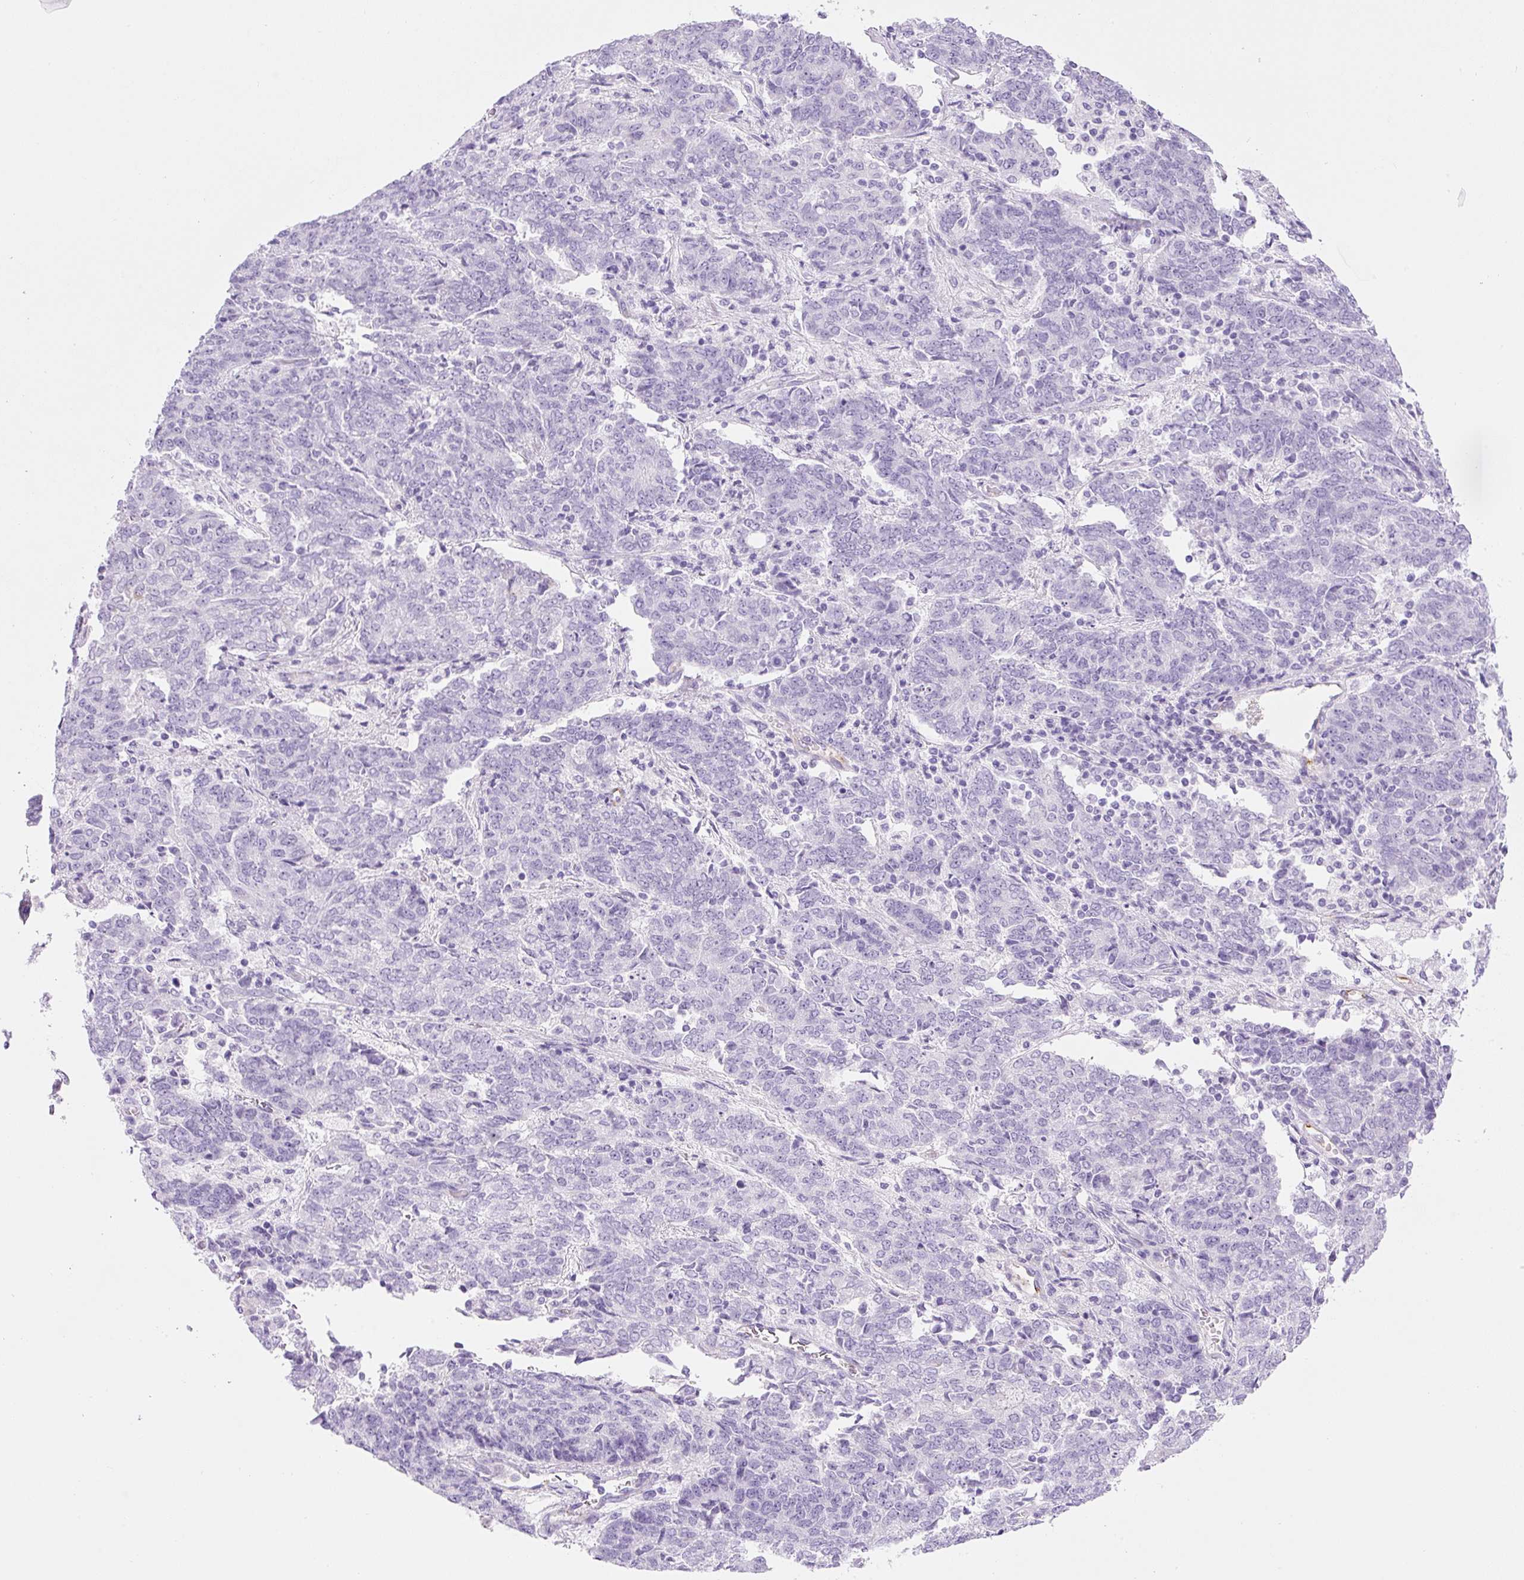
{"staining": {"intensity": "negative", "quantity": "none", "location": "none"}, "tissue": "endometrial cancer", "cell_type": "Tumor cells", "image_type": "cancer", "snomed": [{"axis": "morphology", "description": "Adenocarcinoma, NOS"}, {"axis": "topography", "description": "Endometrium"}], "caption": "Human endometrial cancer (adenocarcinoma) stained for a protein using IHC reveals no staining in tumor cells.", "gene": "RSPO4", "patient": {"sex": "female", "age": 80}}